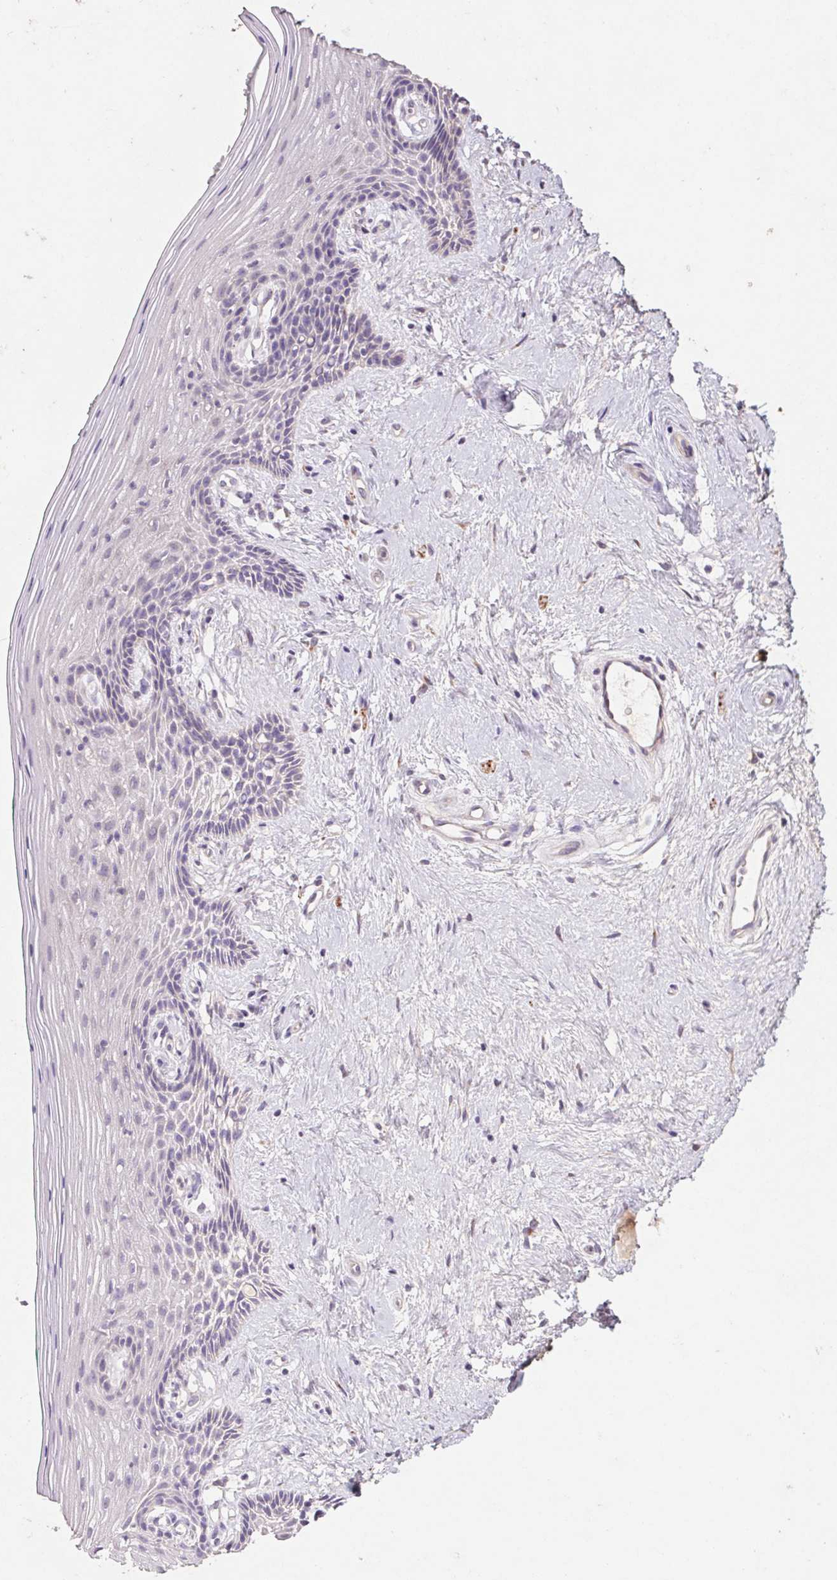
{"staining": {"intensity": "negative", "quantity": "none", "location": "none"}, "tissue": "vagina", "cell_type": "Squamous epithelial cells", "image_type": "normal", "snomed": [{"axis": "morphology", "description": "Normal tissue, NOS"}, {"axis": "topography", "description": "Vagina"}], "caption": "This is an immunohistochemistry (IHC) histopathology image of unremarkable human vagina. There is no positivity in squamous epithelial cells.", "gene": "GRM2", "patient": {"sex": "female", "age": 45}}